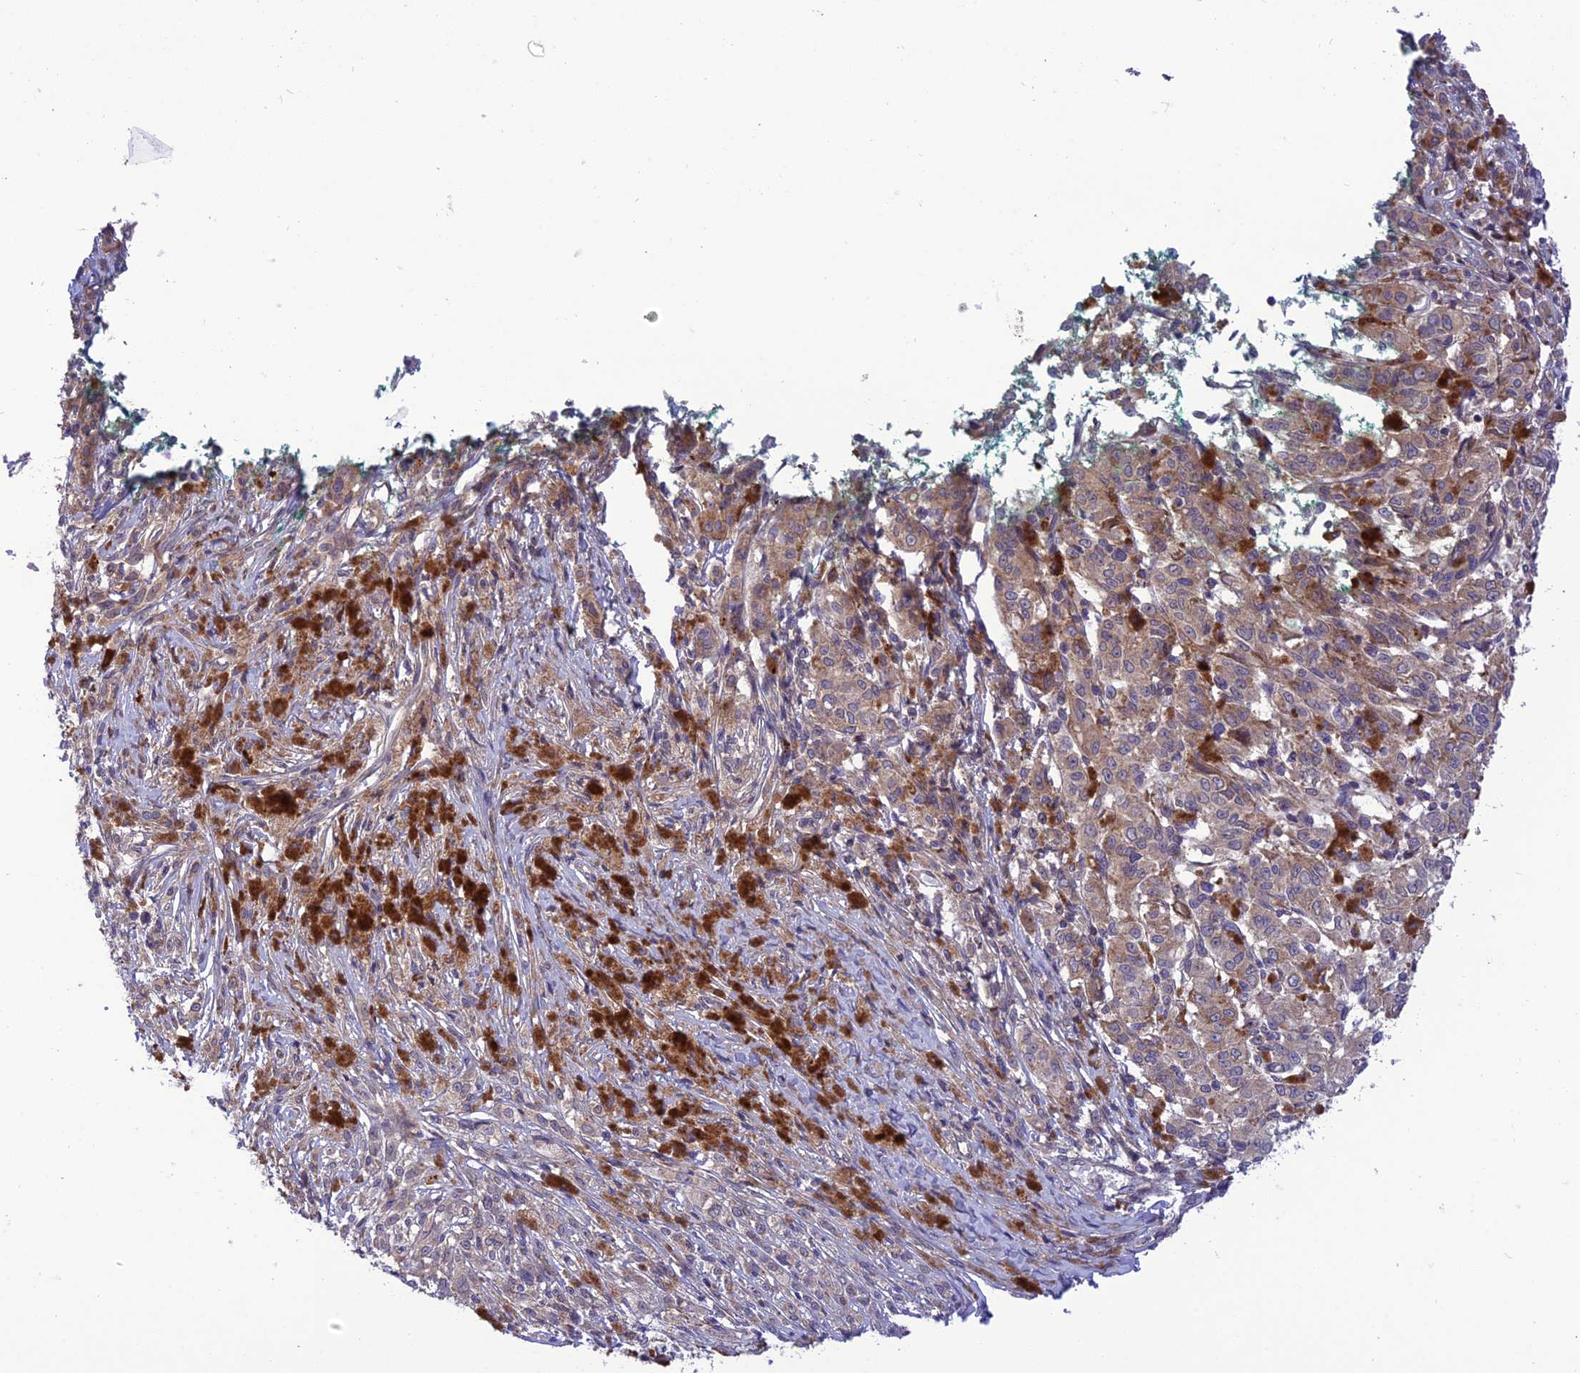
{"staining": {"intensity": "weak", "quantity": ">75%", "location": "cytoplasmic/membranous"}, "tissue": "melanoma", "cell_type": "Tumor cells", "image_type": "cancer", "snomed": [{"axis": "morphology", "description": "Malignant melanoma, NOS"}, {"axis": "topography", "description": "Skin"}], "caption": "A brown stain shows weak cytoplasmic/membranous staining of a protein in human melanoma tumor cells.", "gene": "UROS", "patient": {"sex": "female", "age": 52}}